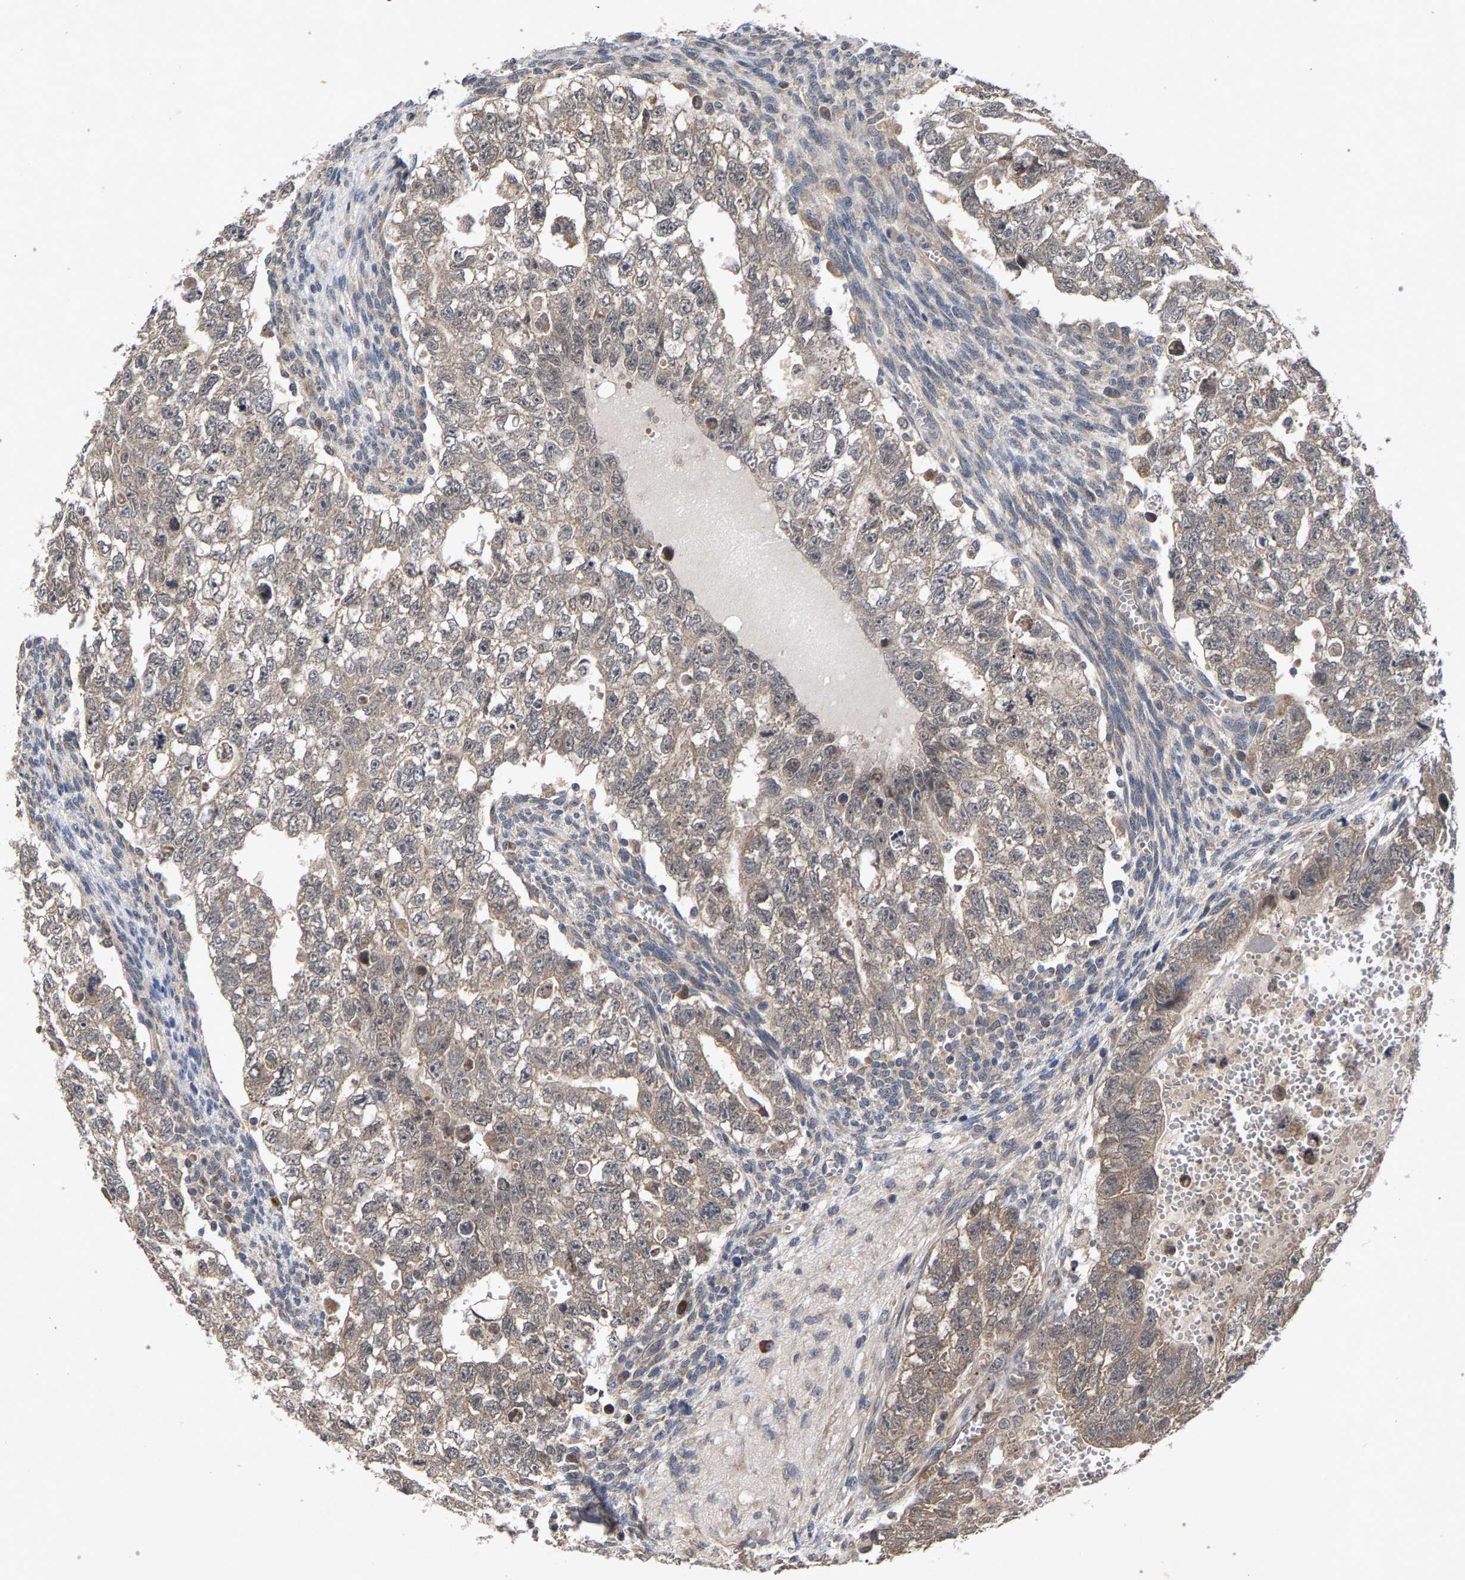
{"staining": {"intensity": "weak", "quantity": ">75%", "location": "cytoplasmic/membranous"}, "tissue": "testis cancer", "cell_type": "Tumor cells", "image_type": "cancer", "snomed": [{"axis": "morphology", "description": "Seminoma, NOS"}, {"axis": "morphology", "description": "Carcinoma, Embryonal, NOS"}, {"axis": "topography", "description": "Testis"}], "caption": "A histopathology image of human testis cancer stained for a protein demonstrates weak cytoplasmic/membranous brown staining in tumor cells.", "gene": "SLC4A4", "patient": {"sex": "male", "age": 38}}